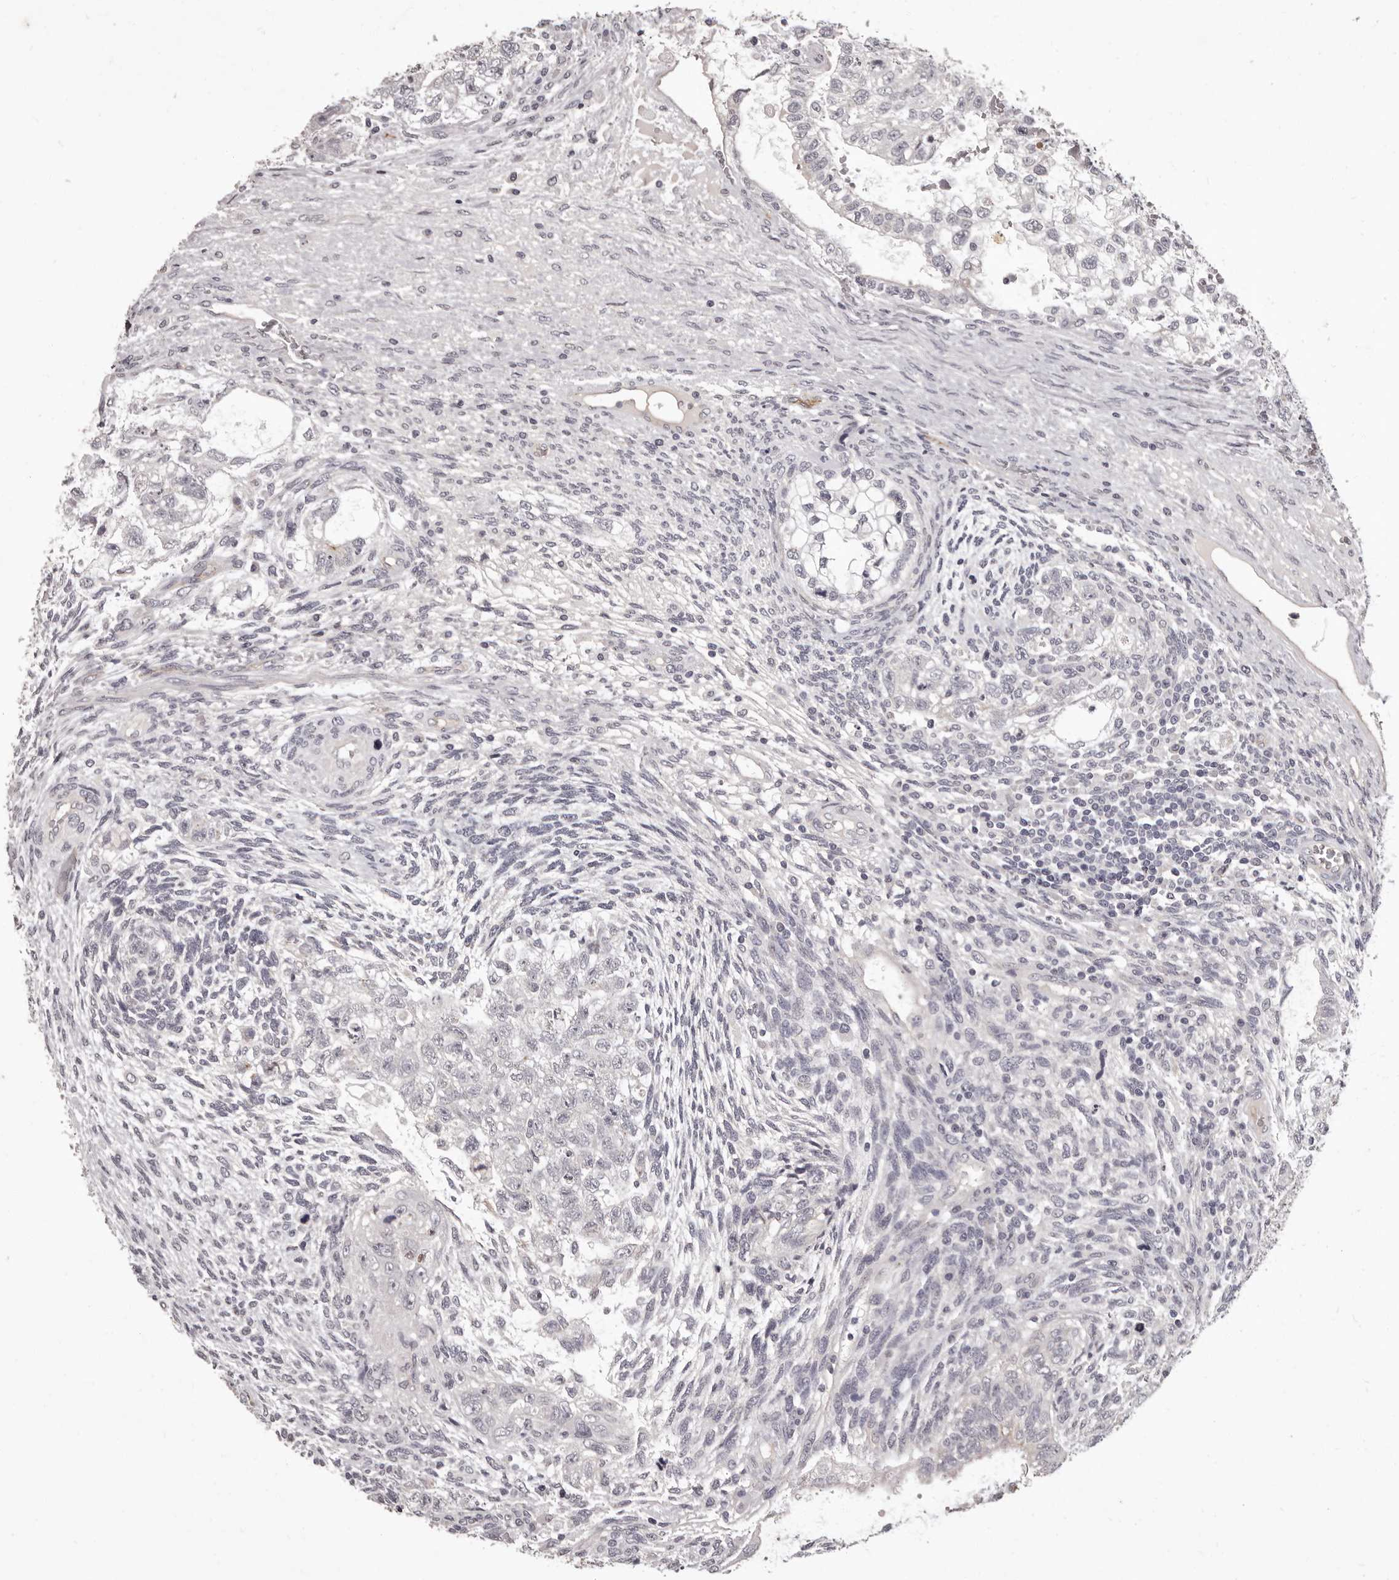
{"staining": {"intensity": "negative", "quantity": "none", "location": "none"}, "tissue": "testis cancer", "cell_type": "Tumor cells", "image_type": "cancer", "snomed": [{"axis": "morphology", "description": "Carcinoma, Embryonal, NOS"}, {"axis": "topography", "description": "Testis"}], "caption": "This is an immunohistochemistry image of human testis cancer (embryonal carcinoma). There is no positivity in tumor cells.", "gene": "GPR78", "patient": {"sex": "male", "age": 37}}